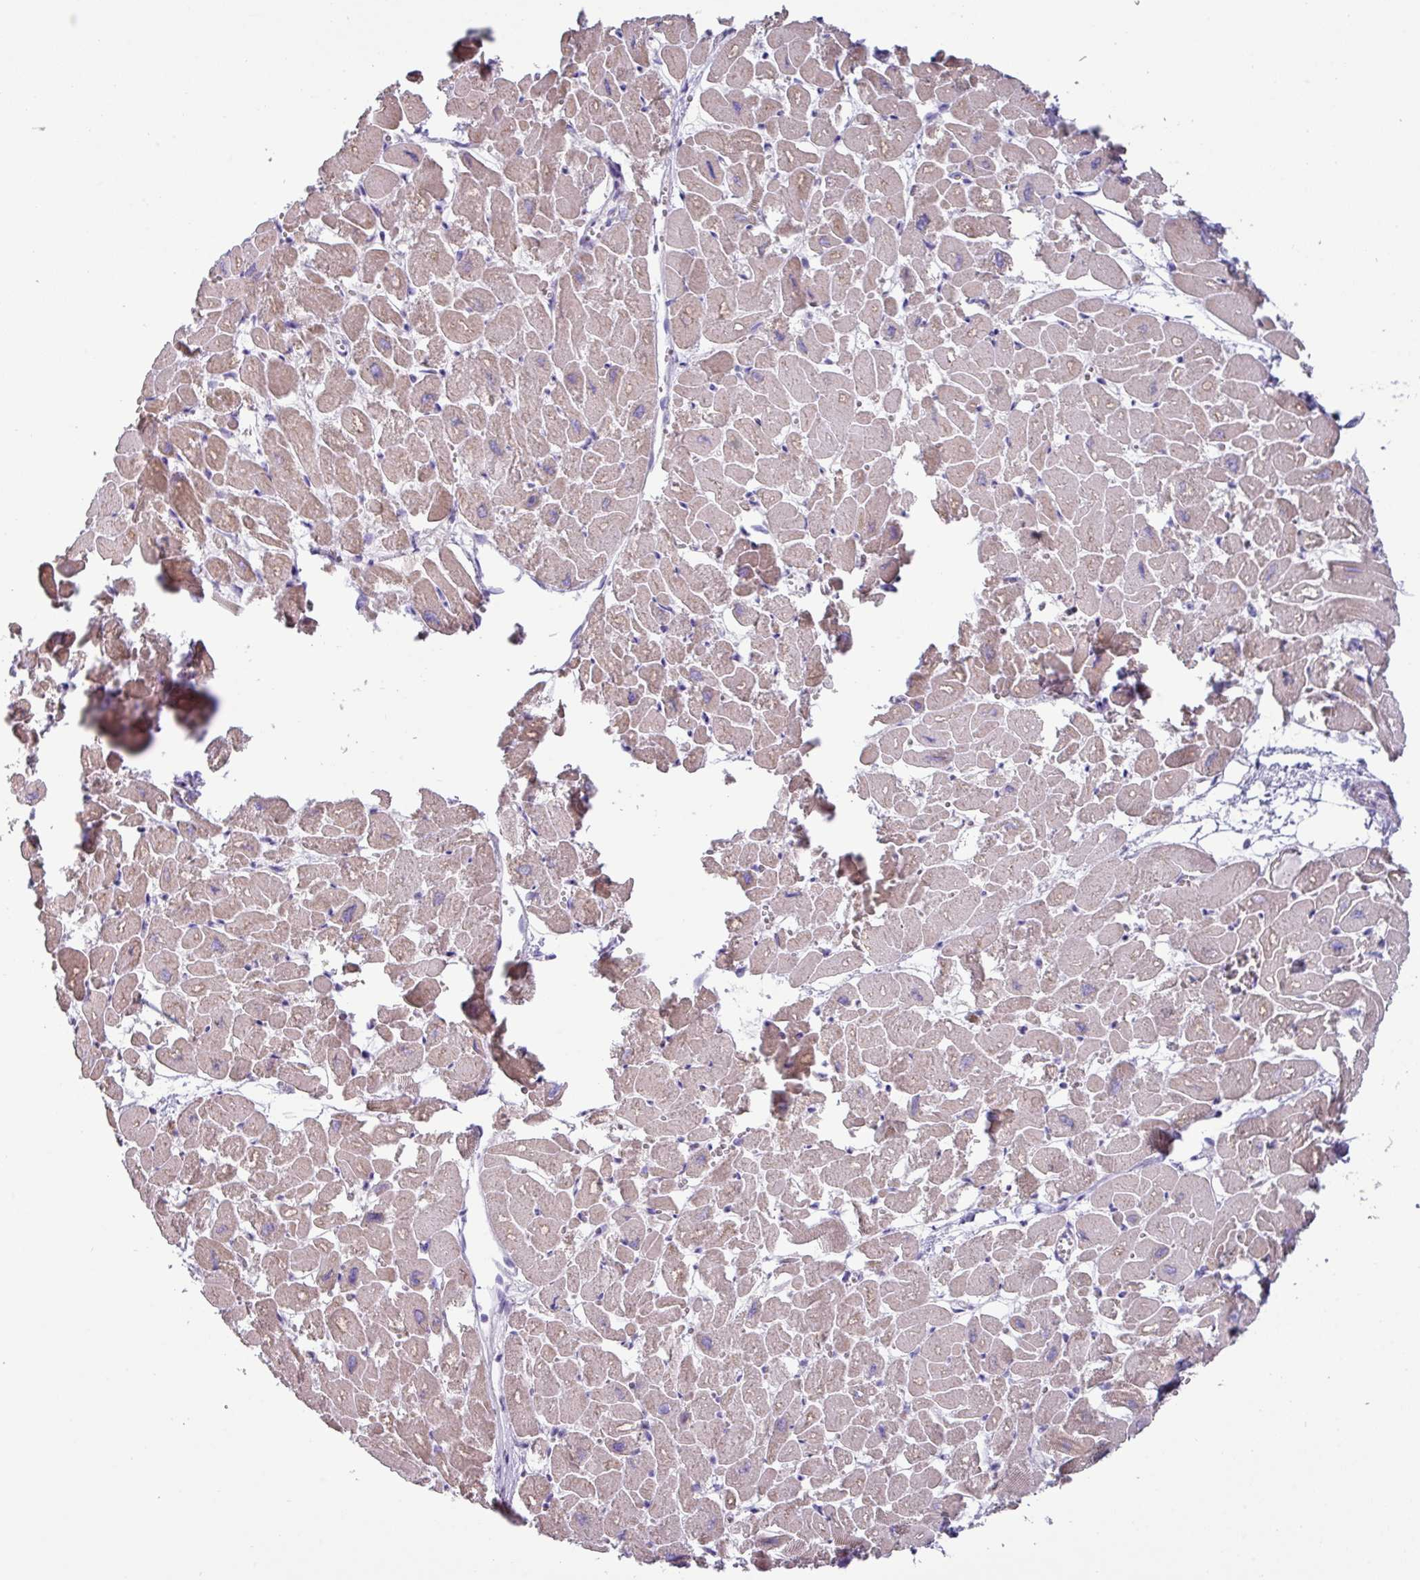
{"staining": {"intensity": "weak", "quantity": "<25%", "location": "cytoplasmic/membranous"}, "tissue": "heart muscle", "cell_type": "Cardiomyocytes", "image_type": "normal", "snomed": [{"axis": "morphology", "description": "Normal tissue, NOS"}, {"axis": "topography", "description": "Heart"}], "caption": "This is an immunohistochemistry (IHC) photomicrograph of unremarkable heart muscle. There is no staining in cardiomyocytes.", "gene": "RGS16", "patient": {"sex": "male", "age": 54}}